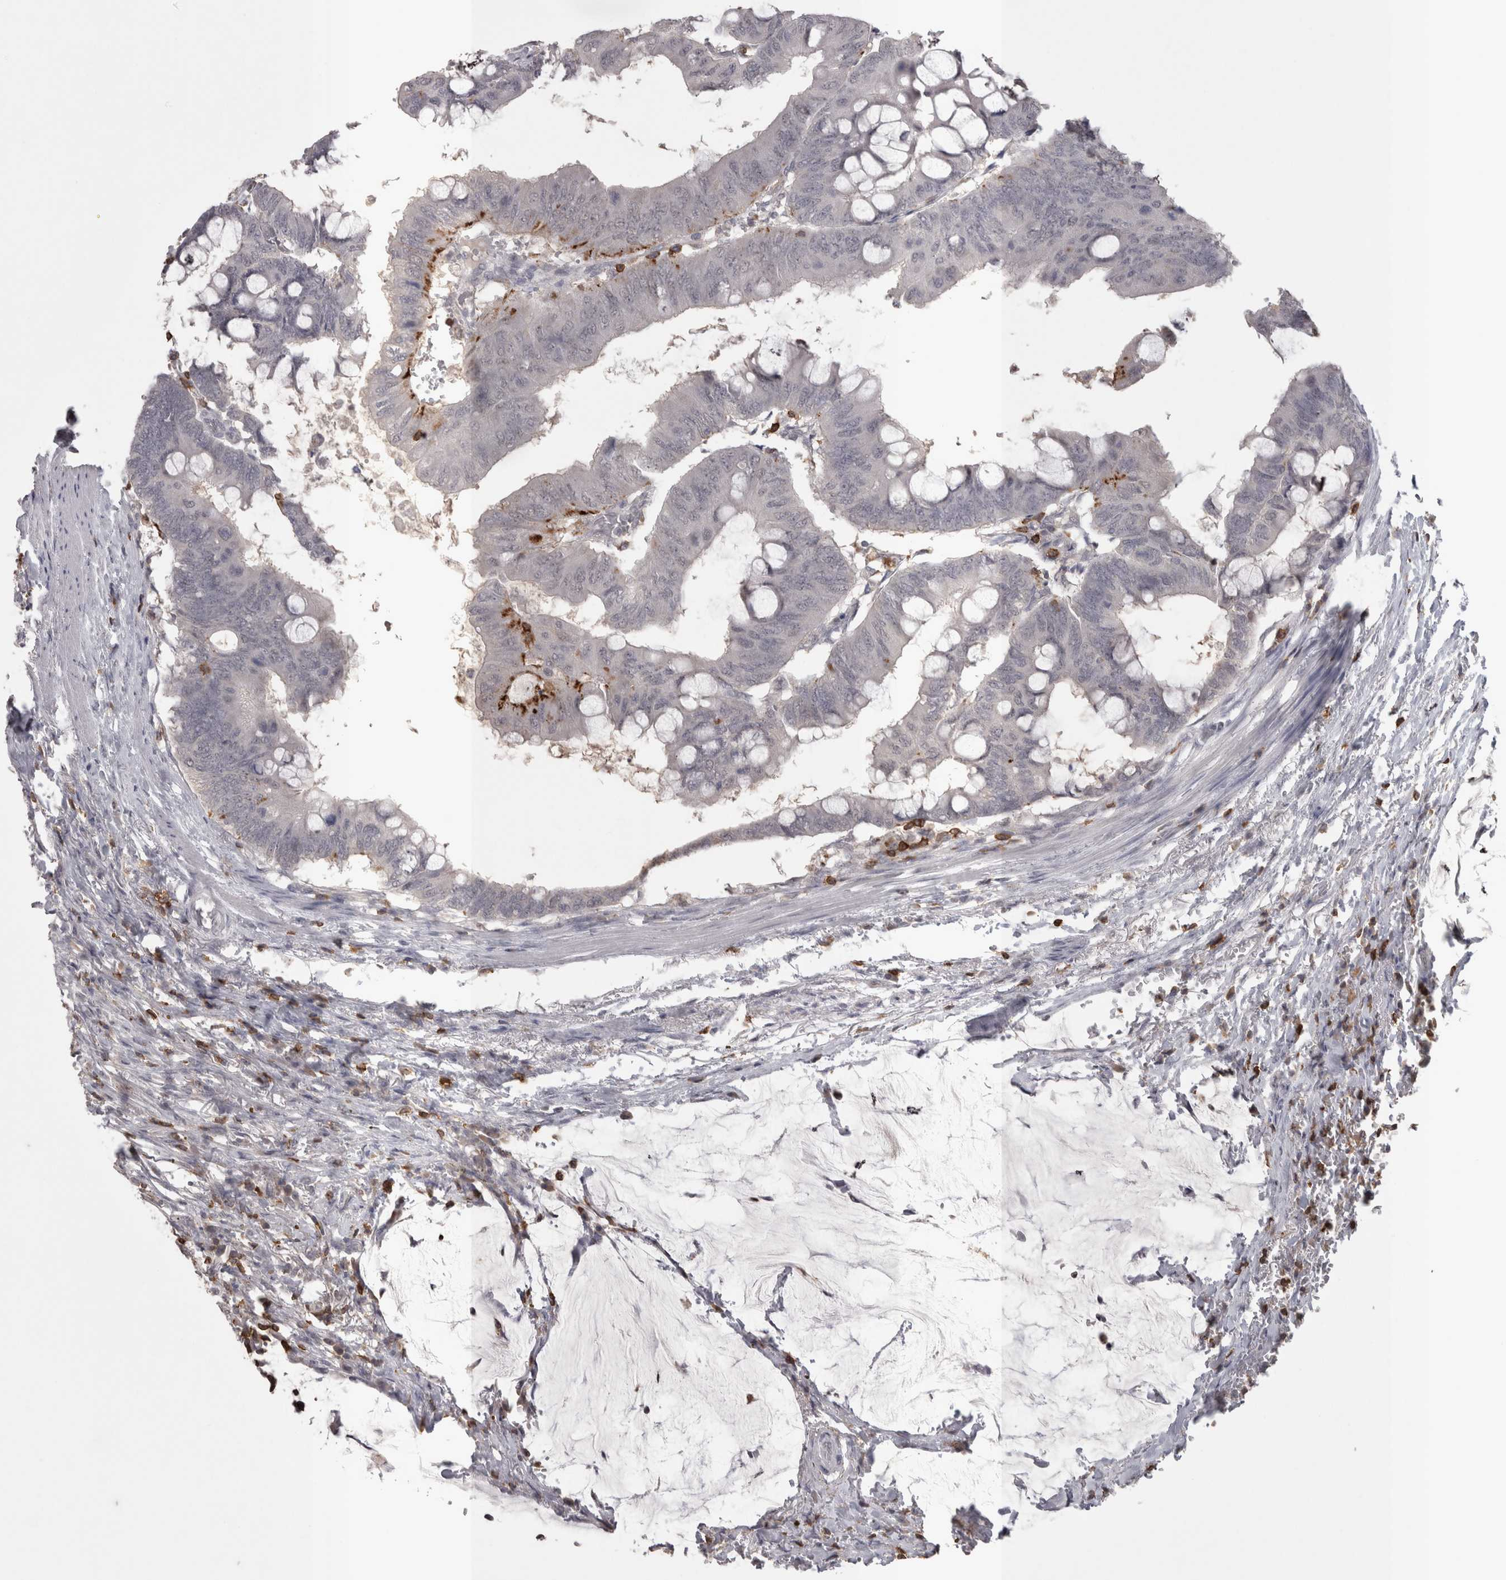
{"staining": {"intensity": "negative", "quantity": "none", "location": "none"}, "tissue": "colorectal cancer", "cell_type": "Tumor cells", "image_type": "cancer", "snomed": [{"axis": "morphology", "description": "Normal tissue, NOS"}, {"axis": "morphology", "description": "Adenocarcinoma, NOS"}, {"axis": "topography", "description": "Rectum"}, {"axis": "topography", "description": "Peripheral nerve tissue"}], "caption": "Immunohistochemical staining of human colorectal adenocarcinoma demonstrates no significant positivity in tumor cells. Nuclei are stained in blue.", "gene": "SKAP1", "patient": {"sex": "male", "age": 92}}